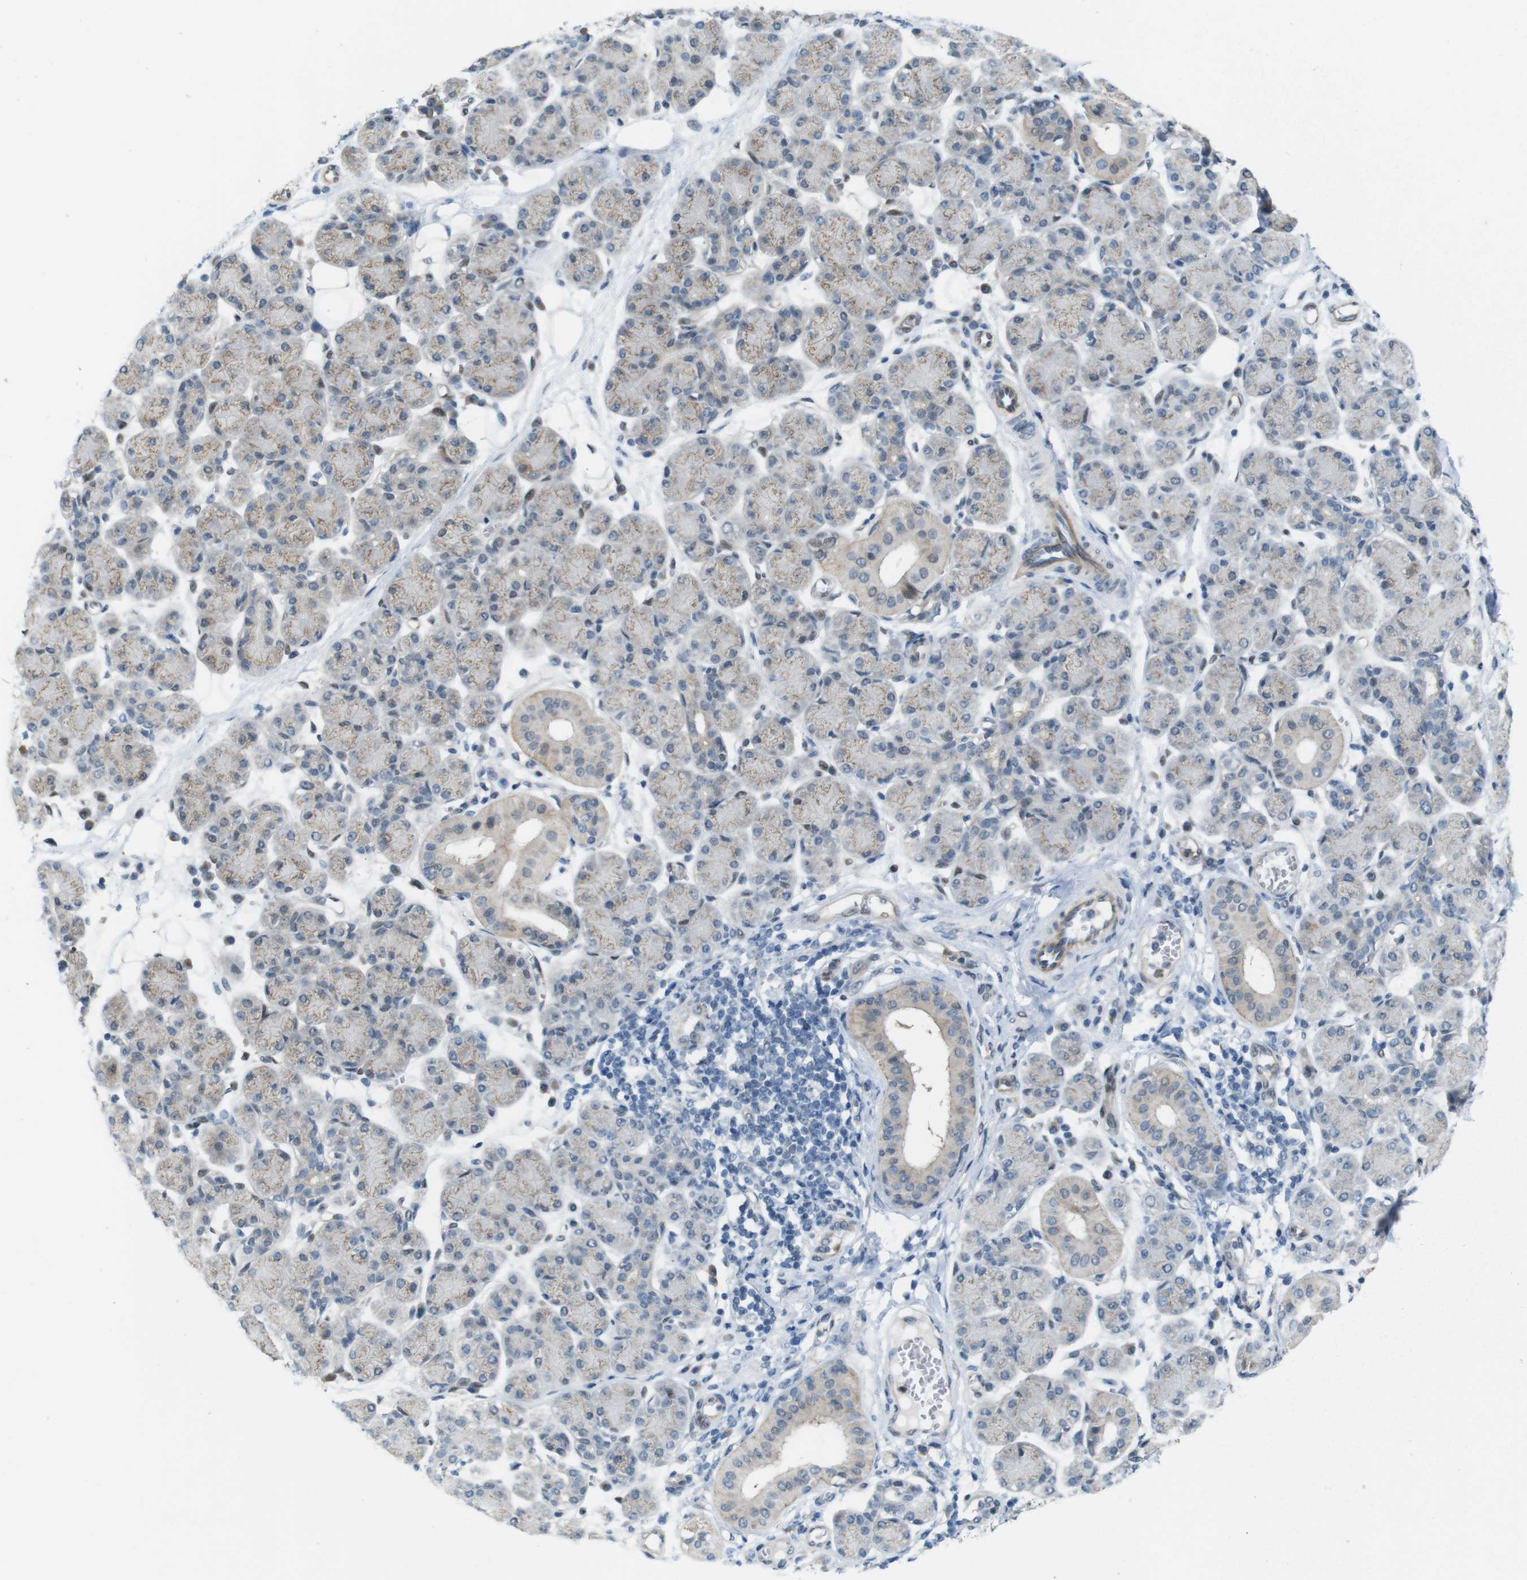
{"staining": {"intensity": "weak", "quantity": ">75%", "location": "cytoplasmic/membranous"}, "tissue": "salivary gland", "cell_type": "Glandular cells", "image_type": "normal", "snomed": [{"axis": "morphology", "description": "Normal tissue, NOS"}, {"axis": "morphology", "description": "Inflammation, NOS"}, {"axis": "topography", "description": "Lymph node"}, {"axis": "topography", "description": "Salivary gland"}], "caption": "Immunohistochemical staining of unremarkable human salivary gland displays >75% levels of weak cytoplasmic/membranous protein expression in about >75% of glandular cells. The staining was performed using DAB to visualize the protein expression in brown, while the nuclei were stained in blue with hematoxylin (Magnification: 20x).", "gene": "SKI", "patient": {"sex": "male", "age": 3}}